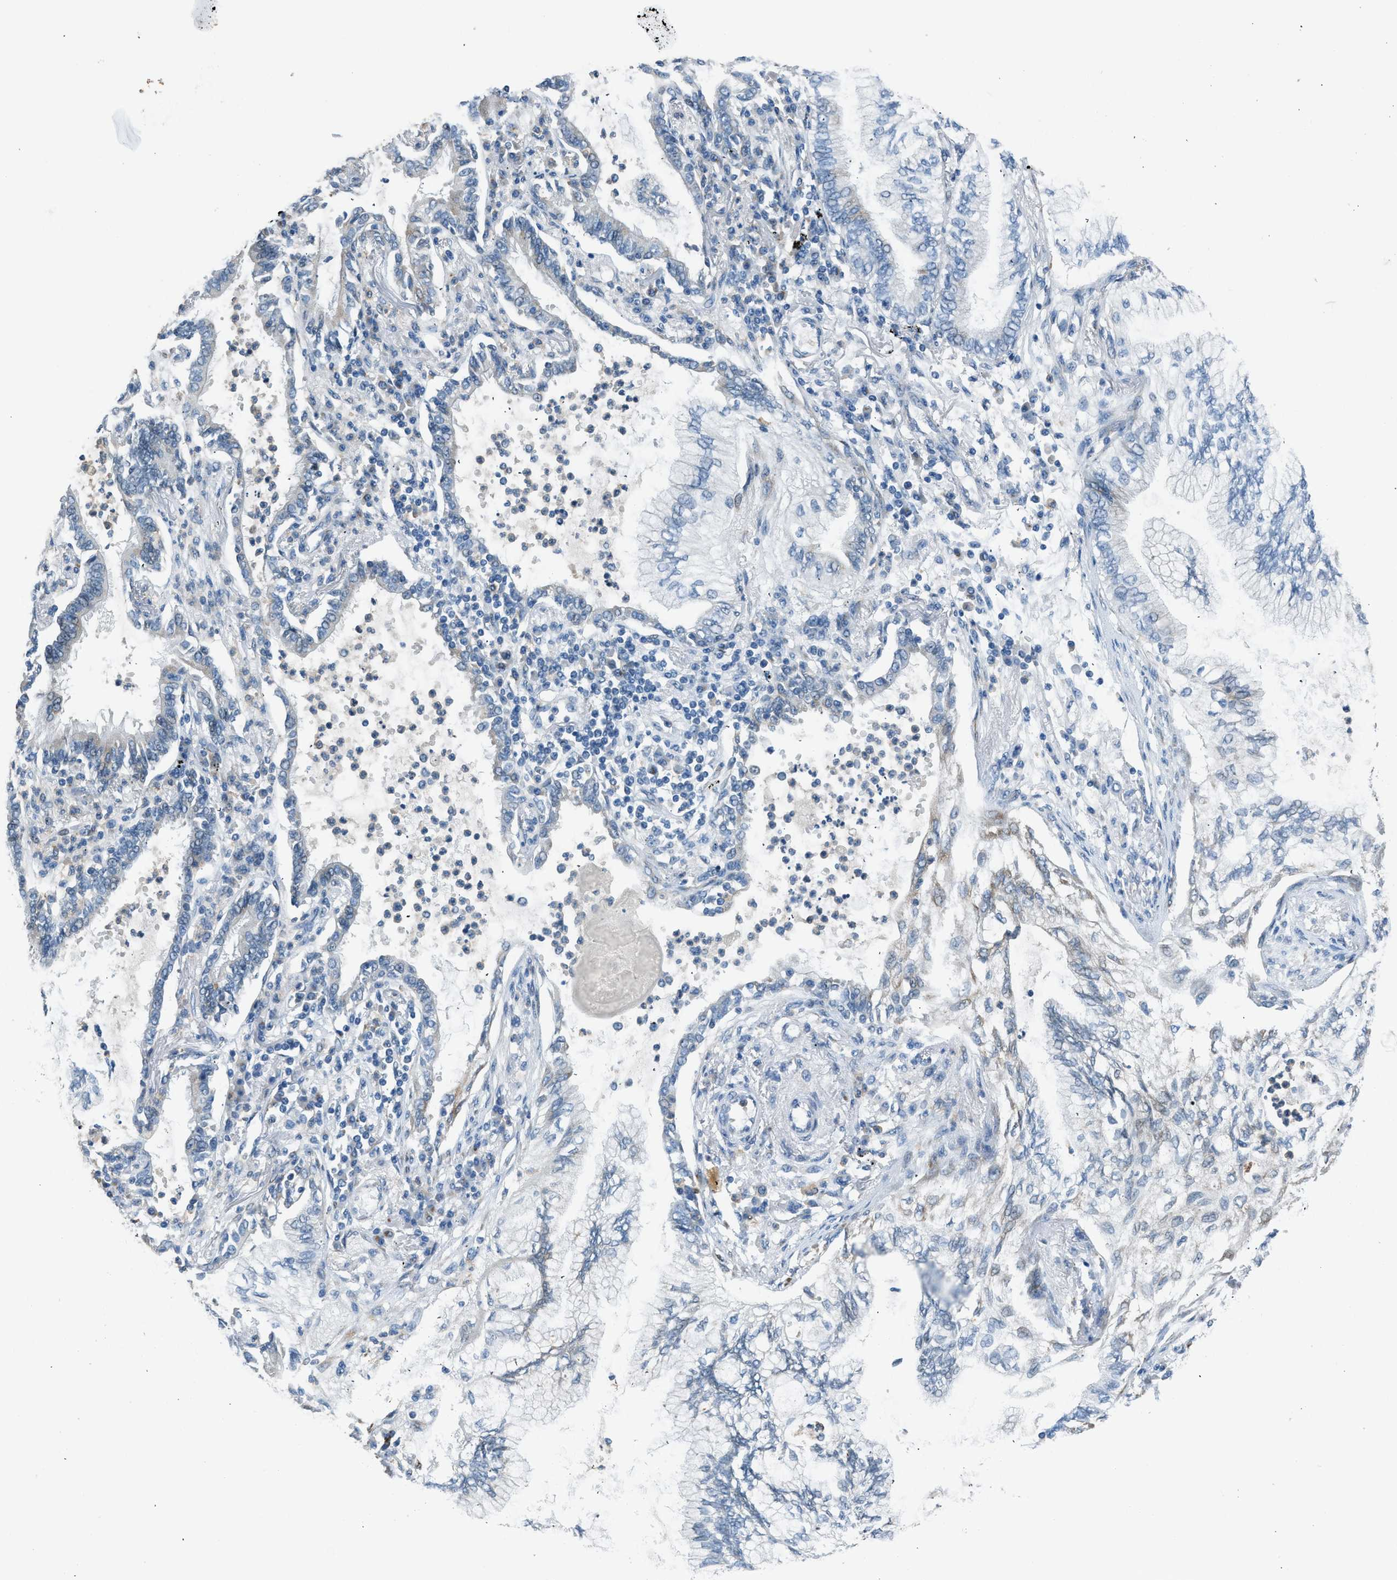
{"staining": {"intensity": "weak", "quantity": "<25%", "location": "cytoplasmic/membranous"}, "tissue": "lung cancer", "cell_type": "Tumor cells", "image_type": "cancer", "snomed": [{"axis": "morphology", "description": "Normal tissue, NOS"}, {"axis": "morphology", "description": "Adenocarcinoma, NOS"}, {"axis": "topography", "description": "Bronchus"}, {"axis": "topography", "description": "Lung"}], "caption": "IHC photomicrograph of neoplastic tissue: human lung cancer (adenocarcinoma) stained with DAB displays no significant protein expression in tumor cells.", "gene": "RNF41", "patient": {"sex": "female", "age": 70}}